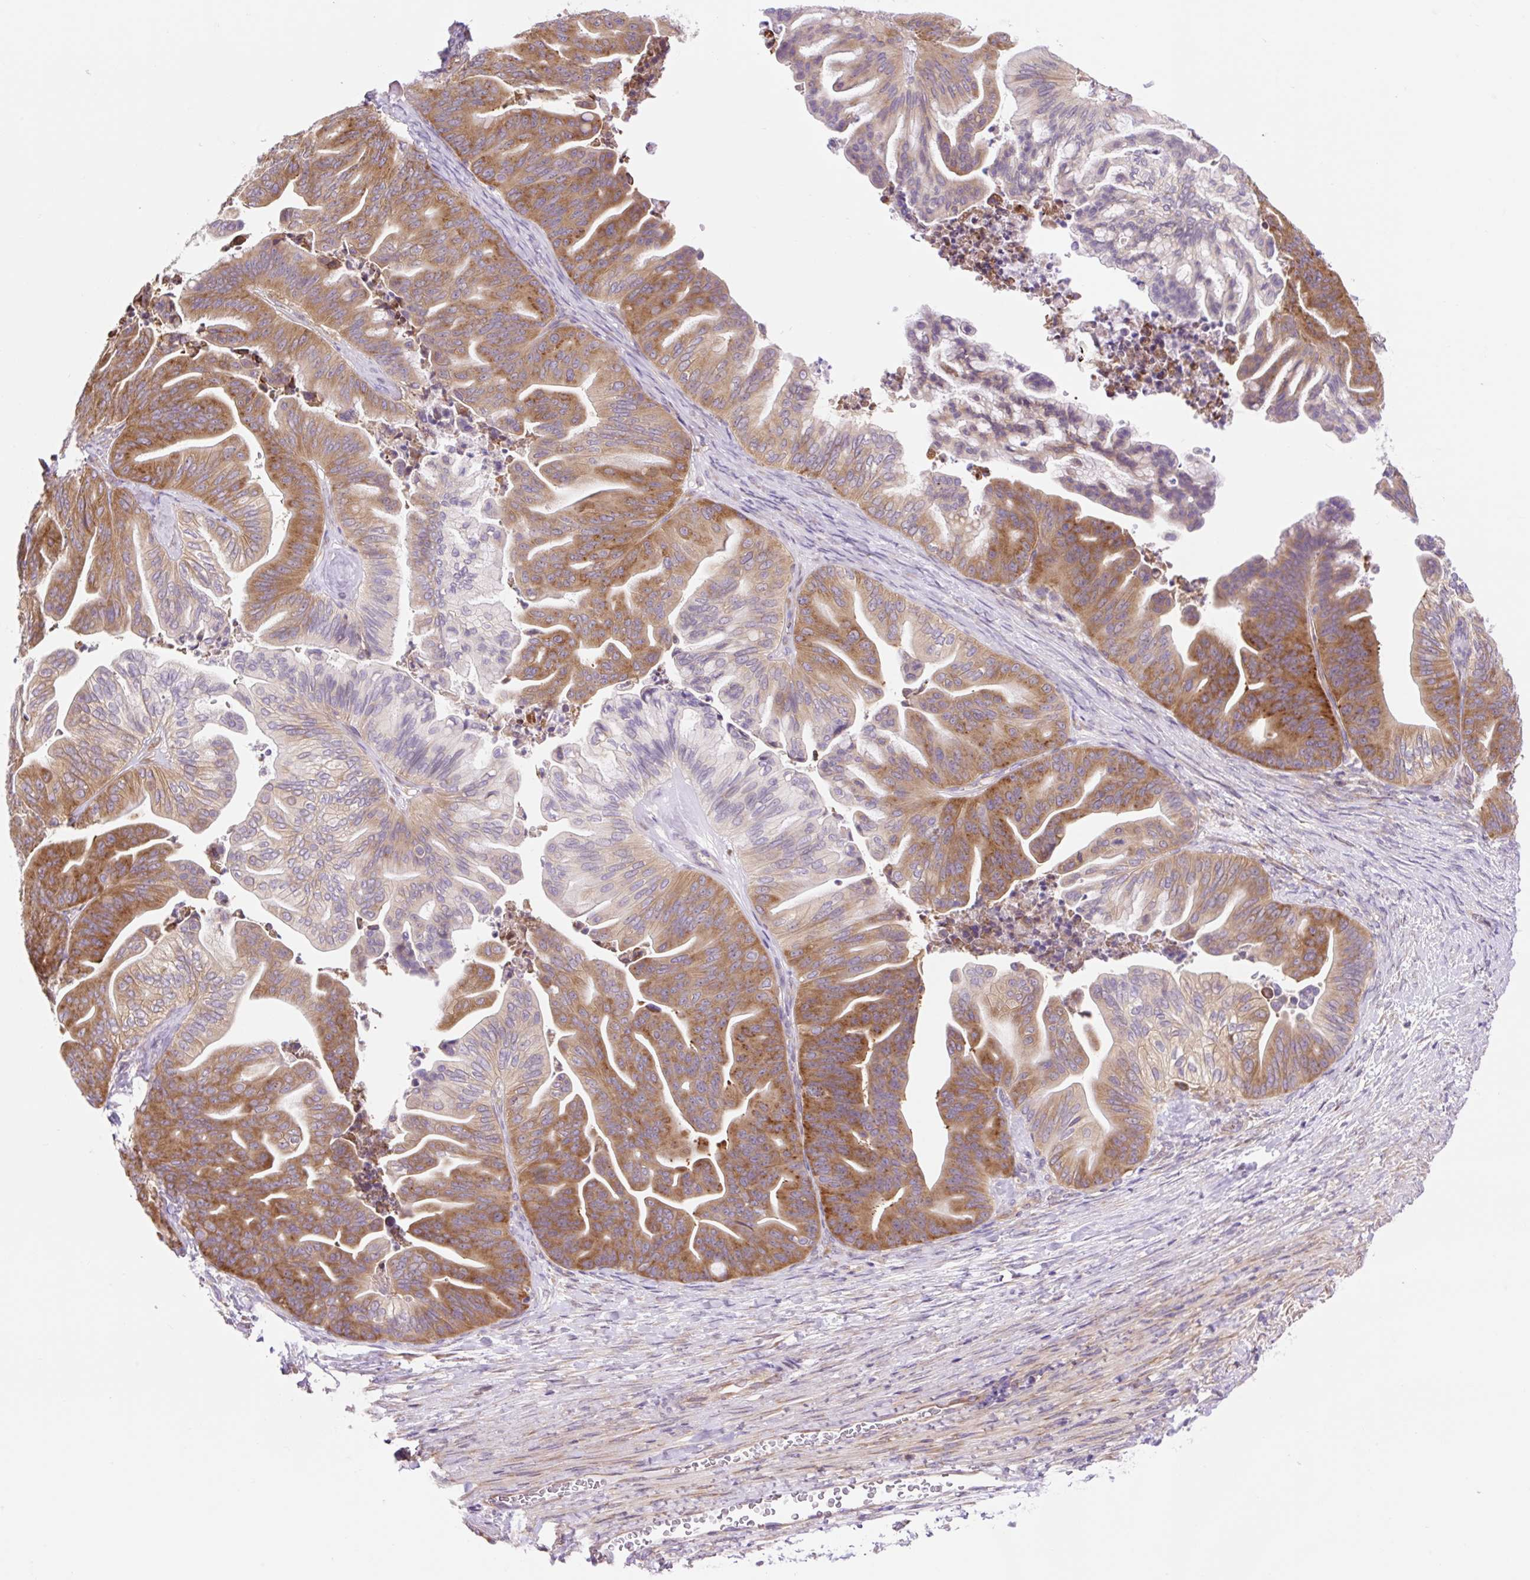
{"staining": {"intensity": "moderate", "quantity": ">75%", "location": "cytoplasmic/membranous"}, "tissue": "ovarian cancer", "cell_type": "Tumor cells", "image_type": "cancer", "snomed": [{"axis": "morphology", "description": "Cystadenocarcinoma, mucinous, NOS"}, {"axis": "topography", "description": "Ovary"}], "caption": "Immunohistochemistry (IHC) (DAB (3,3'-diaminobenzidine)) staining of human ovarian mucinous cystadenocarcinoma displays moderate cytoplasmic/membranous protein staining in about >75% of tumor cells. The staining was performed using DAB (3,3'-diaminobenzidine), with brown indicating positive protein expression. Nuclei are stained blue with hematoxylin.", "gene": "GPR45", "patient": {"sex": "female", "age": 67}}